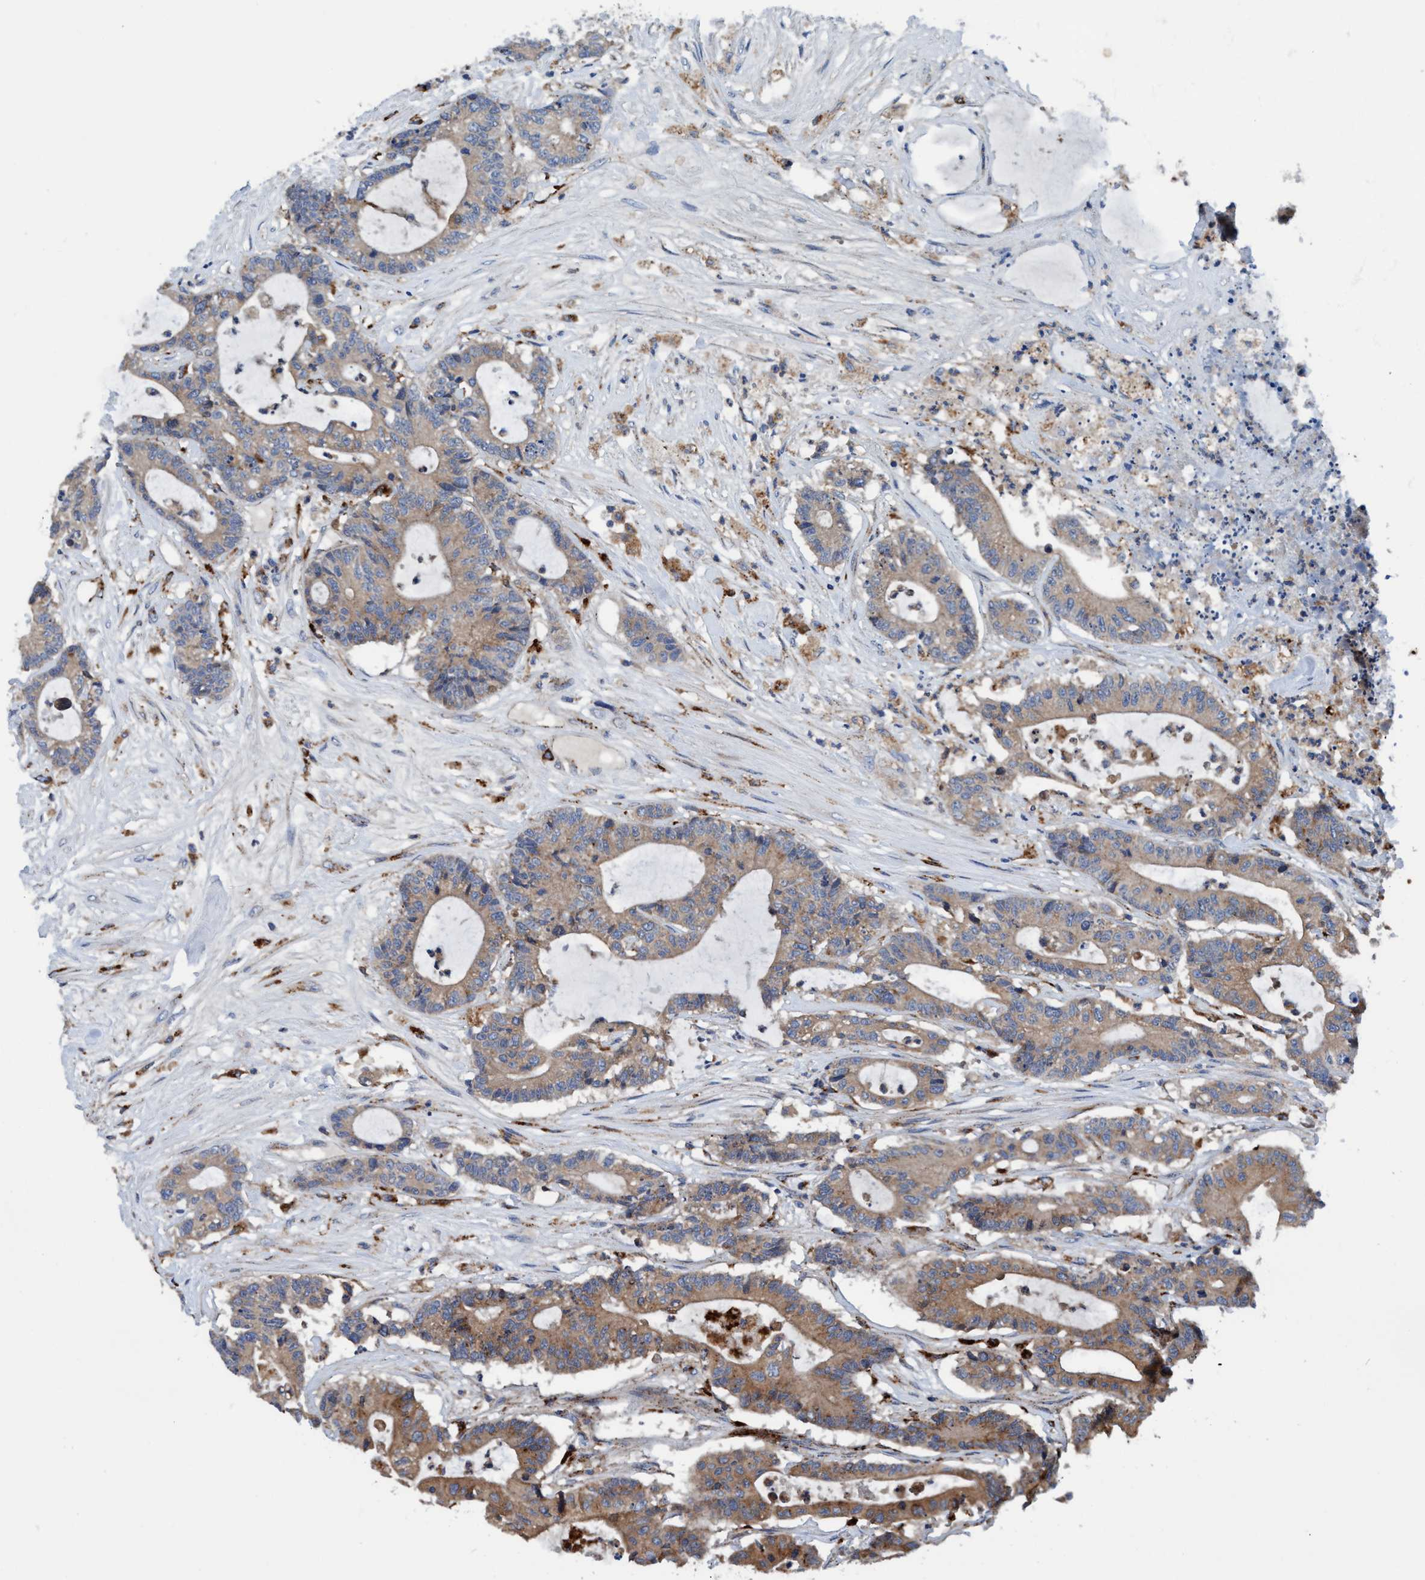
{"staining": {"intensity": "weak", "quantity": ">75%", "location": "cytoplasmic/membranous"}, "tissue": "colorectal cancer", "cell_type": "Tumor cells", "image_type": "cancer", "snomed": [{"axis": "morphology", "description": "Adenocarcinoma, NOS"}, {"axis": "topography", "description": "Colon"}], "caption": "Colorectal cancer (adenocarcinoma) stained for a protein (brown) demonstrates weak cytoplasmic/membranous positive positivity in about >75% of tumor cells.", "gene": "ENDOG", "patient": {"sex": "female", "age": 84}}